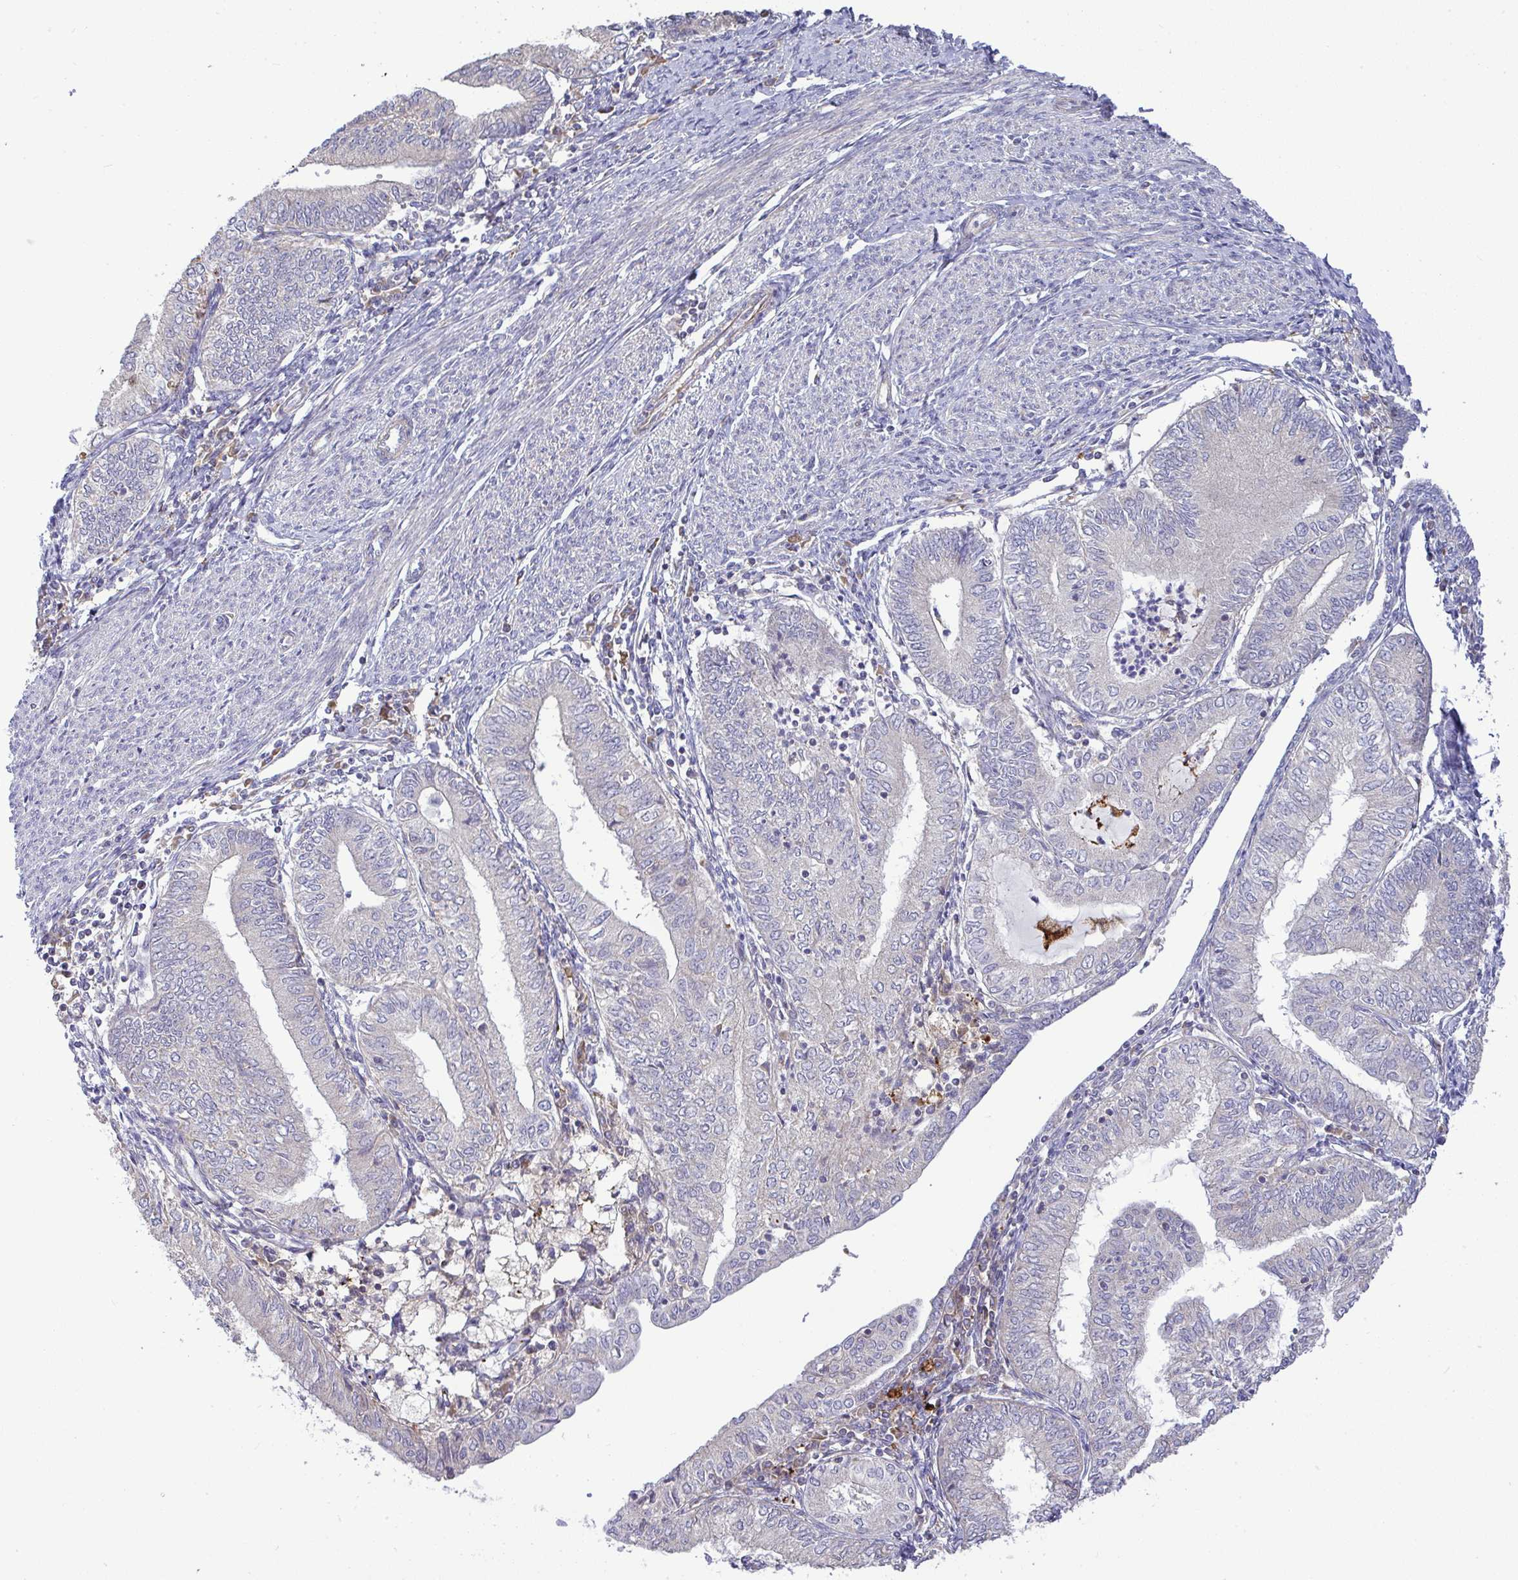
{"staining": {"intensity": "negative", "quantity": "none", "location": "none"}, "tissue": "endometrial cancer", "cell_type": "Tumor cells", "image_type": "cancer", "snomed": [{"axis": "morphology", "description": "Adenocarcinoma, NOS"}, {"axis": "topography", "description": "Endometrium"}], "caption": "Immunohistochemical staining of human endometrial cancer shows no significant positivity in tumor cells.", "gene": "GRID2", "patient": {"sex": "female", "age": 66}}